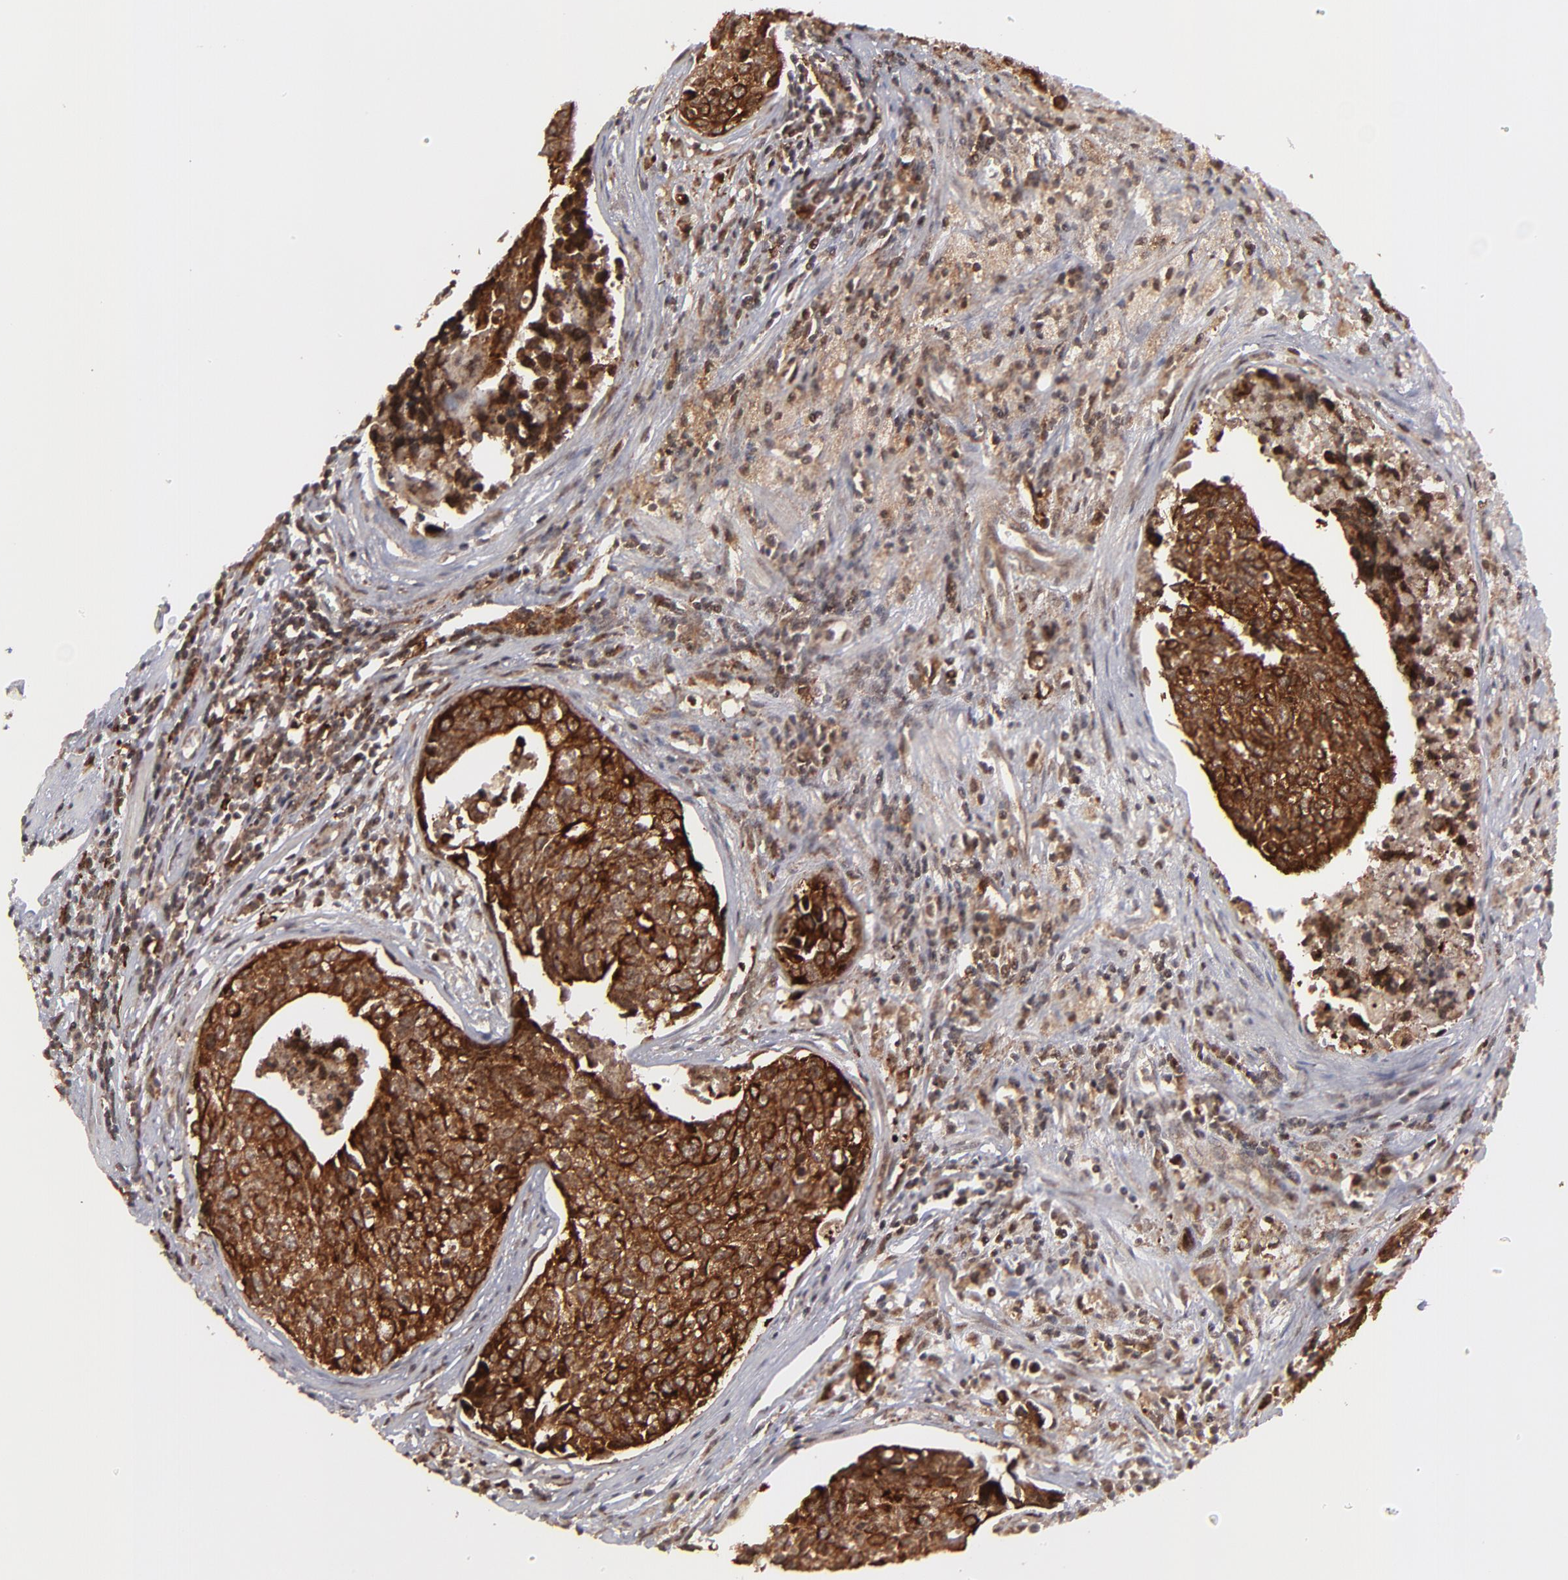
{"staining": {"intensity": "strong", "quantity": ">75%", "location": "cytoplasmic/membranous,nuclear"}, "tissue": "urothelial cancer", "cell_type": "Tumor cells", "image_type": "cancer", "snomed": [{"axis": "morphology", "description": "Urothelial carcinoma, High grade"}, {"axis": "topography", "description": "Urinary bladder"}], "caption": "The micrograph demonstrates immunohistochemical staining of urothelial cancer. There is strong cytoplasmic/membranous and nuclear staining is appreciated in approximately >75% of tumor cells.", "gene": "RGS6", "patient": {"sex": "male", "age": 81}}